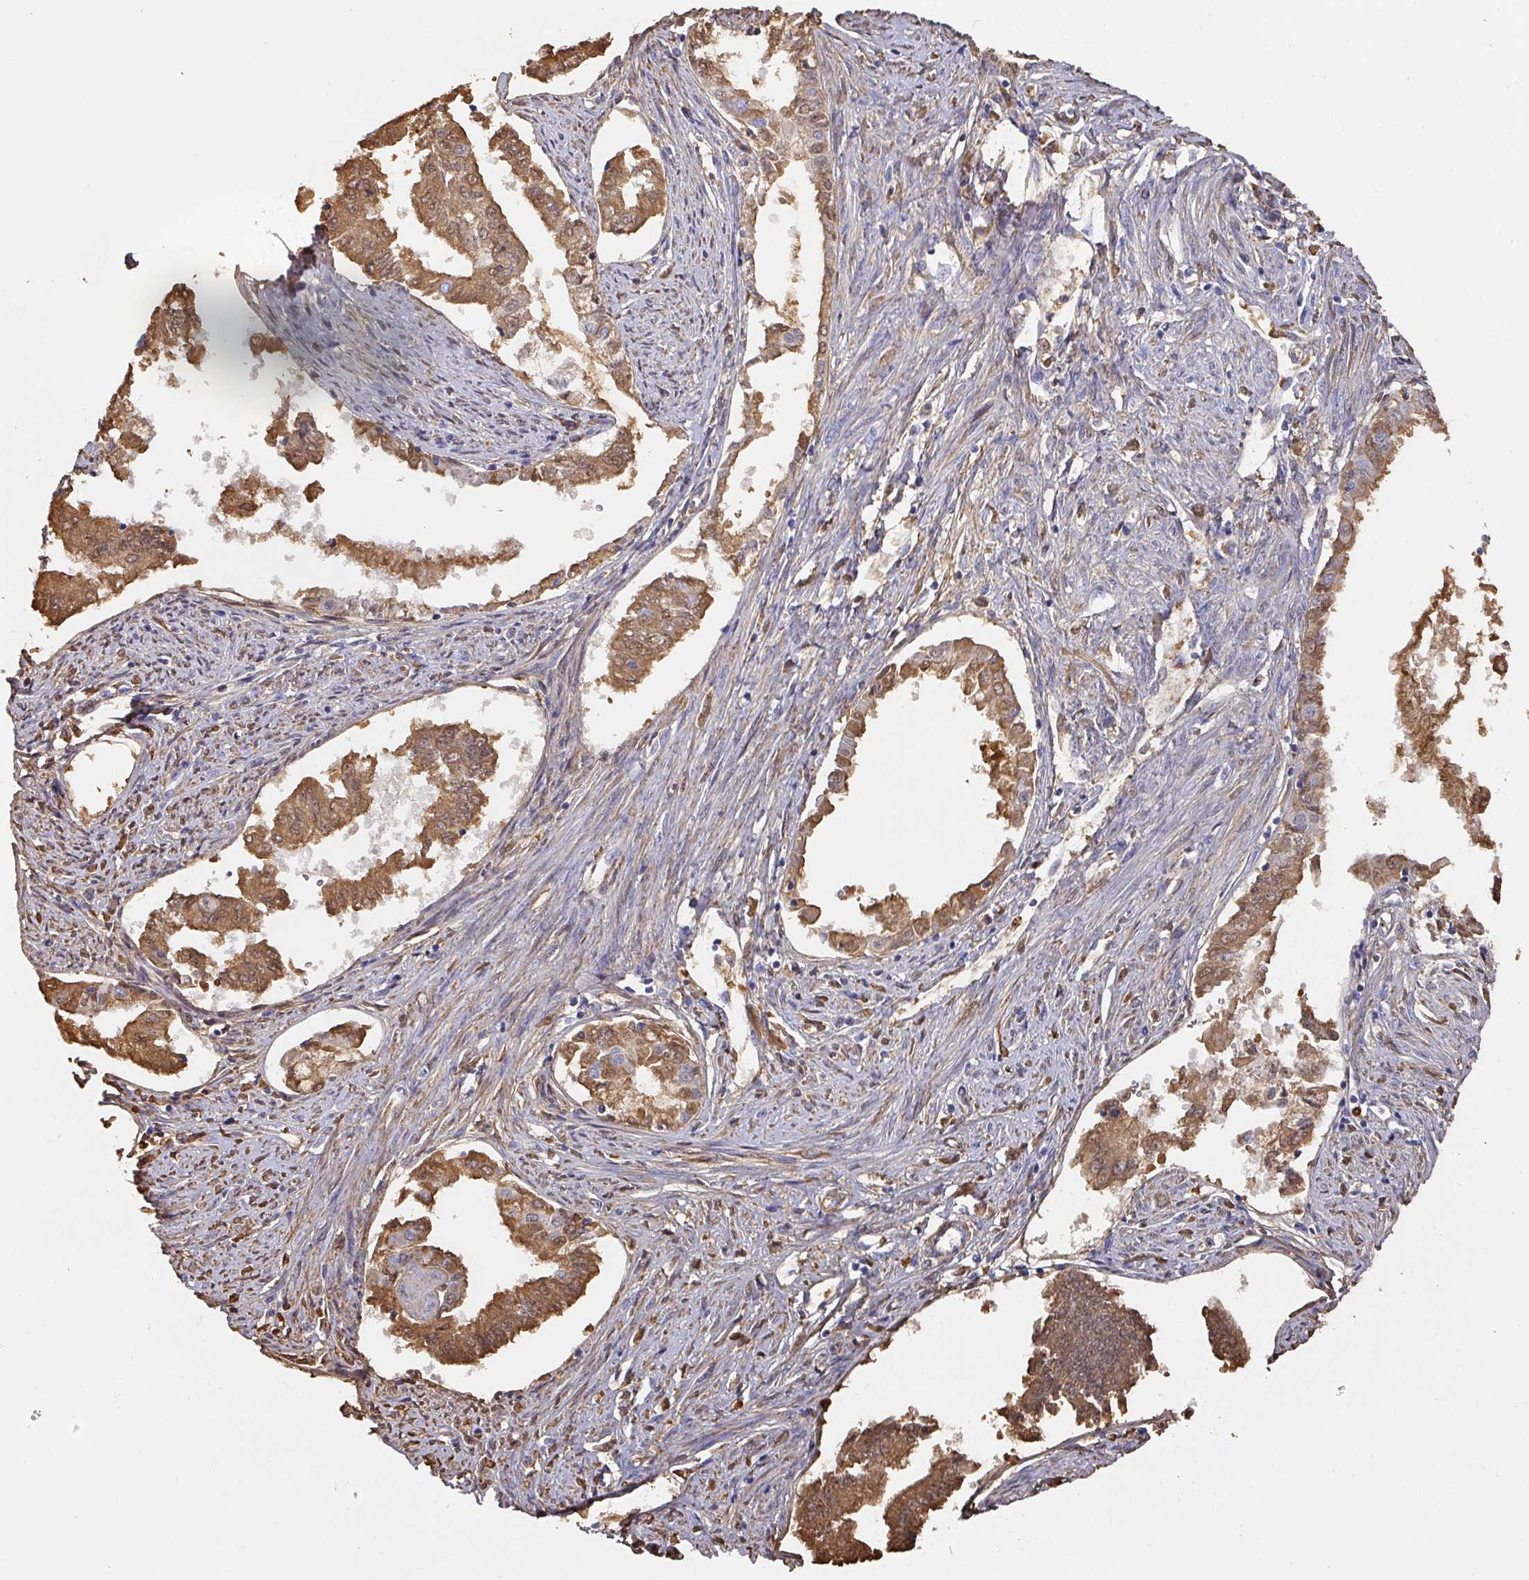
{"staining": {"intensity": "strong", "quantity": ">75%", "location": "cytoplasmic/membranous"}, "tissue": "endometrial cancer", "cell_type": "Tumor cells", "image_type": "cancer", "snomed": [{"axis": "morphology", "description": "Adenocarcinoma, NOS"}, {"axis": "topography", "description": "Endometrium"}], "caption": "Endometrial cancer (adenocarcinoma) stained with DAB (3,3'-diaminobenzidine) immunohistochemistry (IHC) reveals high levels of strong cytoplasmic/membranous expression in about >75% of tumor cells.", "gene": "ALB", "patient": {"sex": "female", "age": 76}}